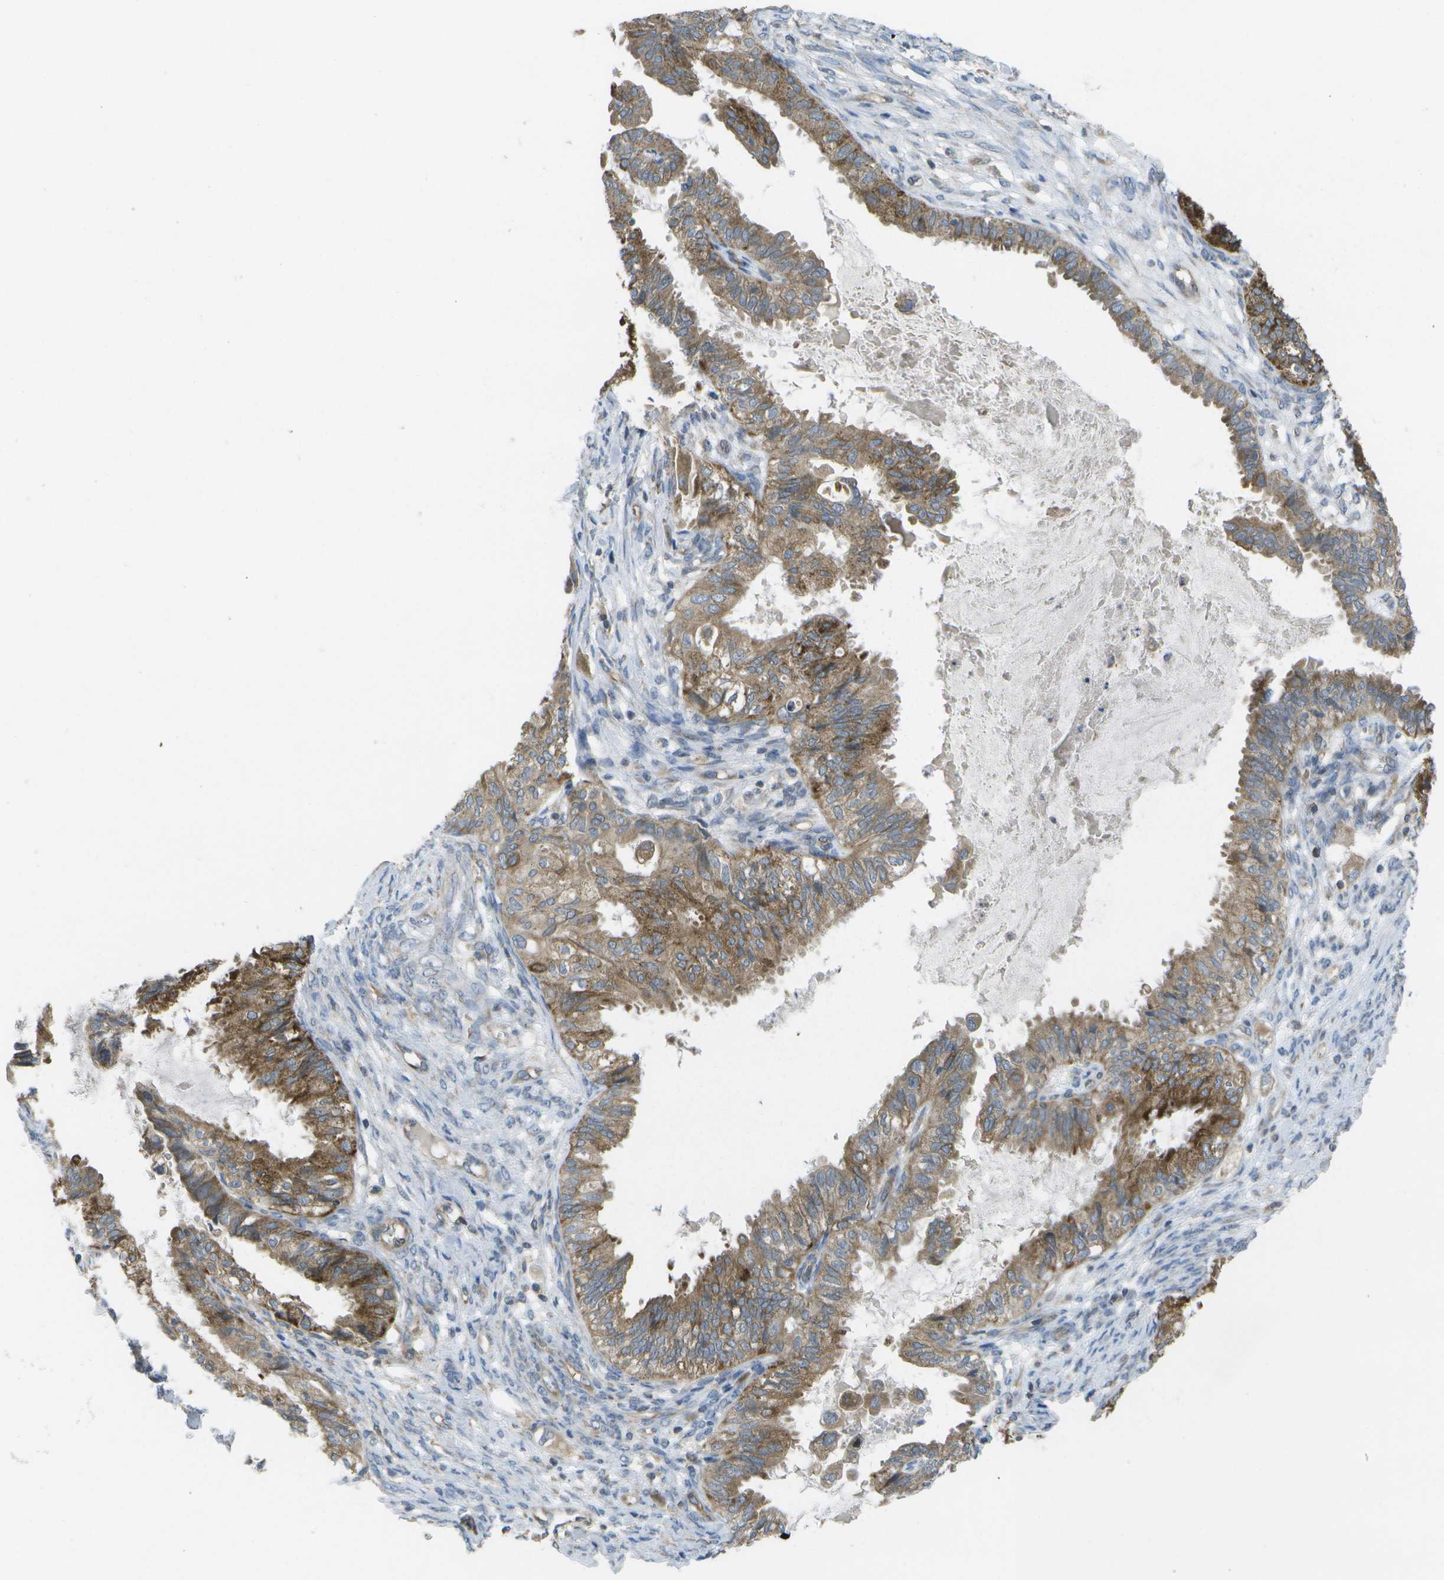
{"staining": {"intensity": "moderate", "quantity": ">75%", "location": "cytoplasmic/membranous"}, "tissue": "cervical cancer", "cell_type": "Tumor cells", "image_type": "cancer", "snomed": [{"axis": "morphology", "description": "Normal tissue, NOS"}, {"axis": "morphology", "description": "Adenocarcinoma, NOS"}, {"axis": "topography", "description": "Cervix"}, {"axis": "topography", "description": "Endometrium"}], "caption": "DAB (3,3'-diaminobenzidine) immunohistochemical staining of cervical adenocarcinoma shows moderate cytoplasmic/membranous protein positivity in about >75% of tumor cells. The staining is performed using DAB (3,3'-diaminobenzidine) brown chromogen to label protein expression. The nuclei are counter-stained blue using hematoxylin.", "gene": "DPM3", "patient": {"sex": "female", "age": 86}}